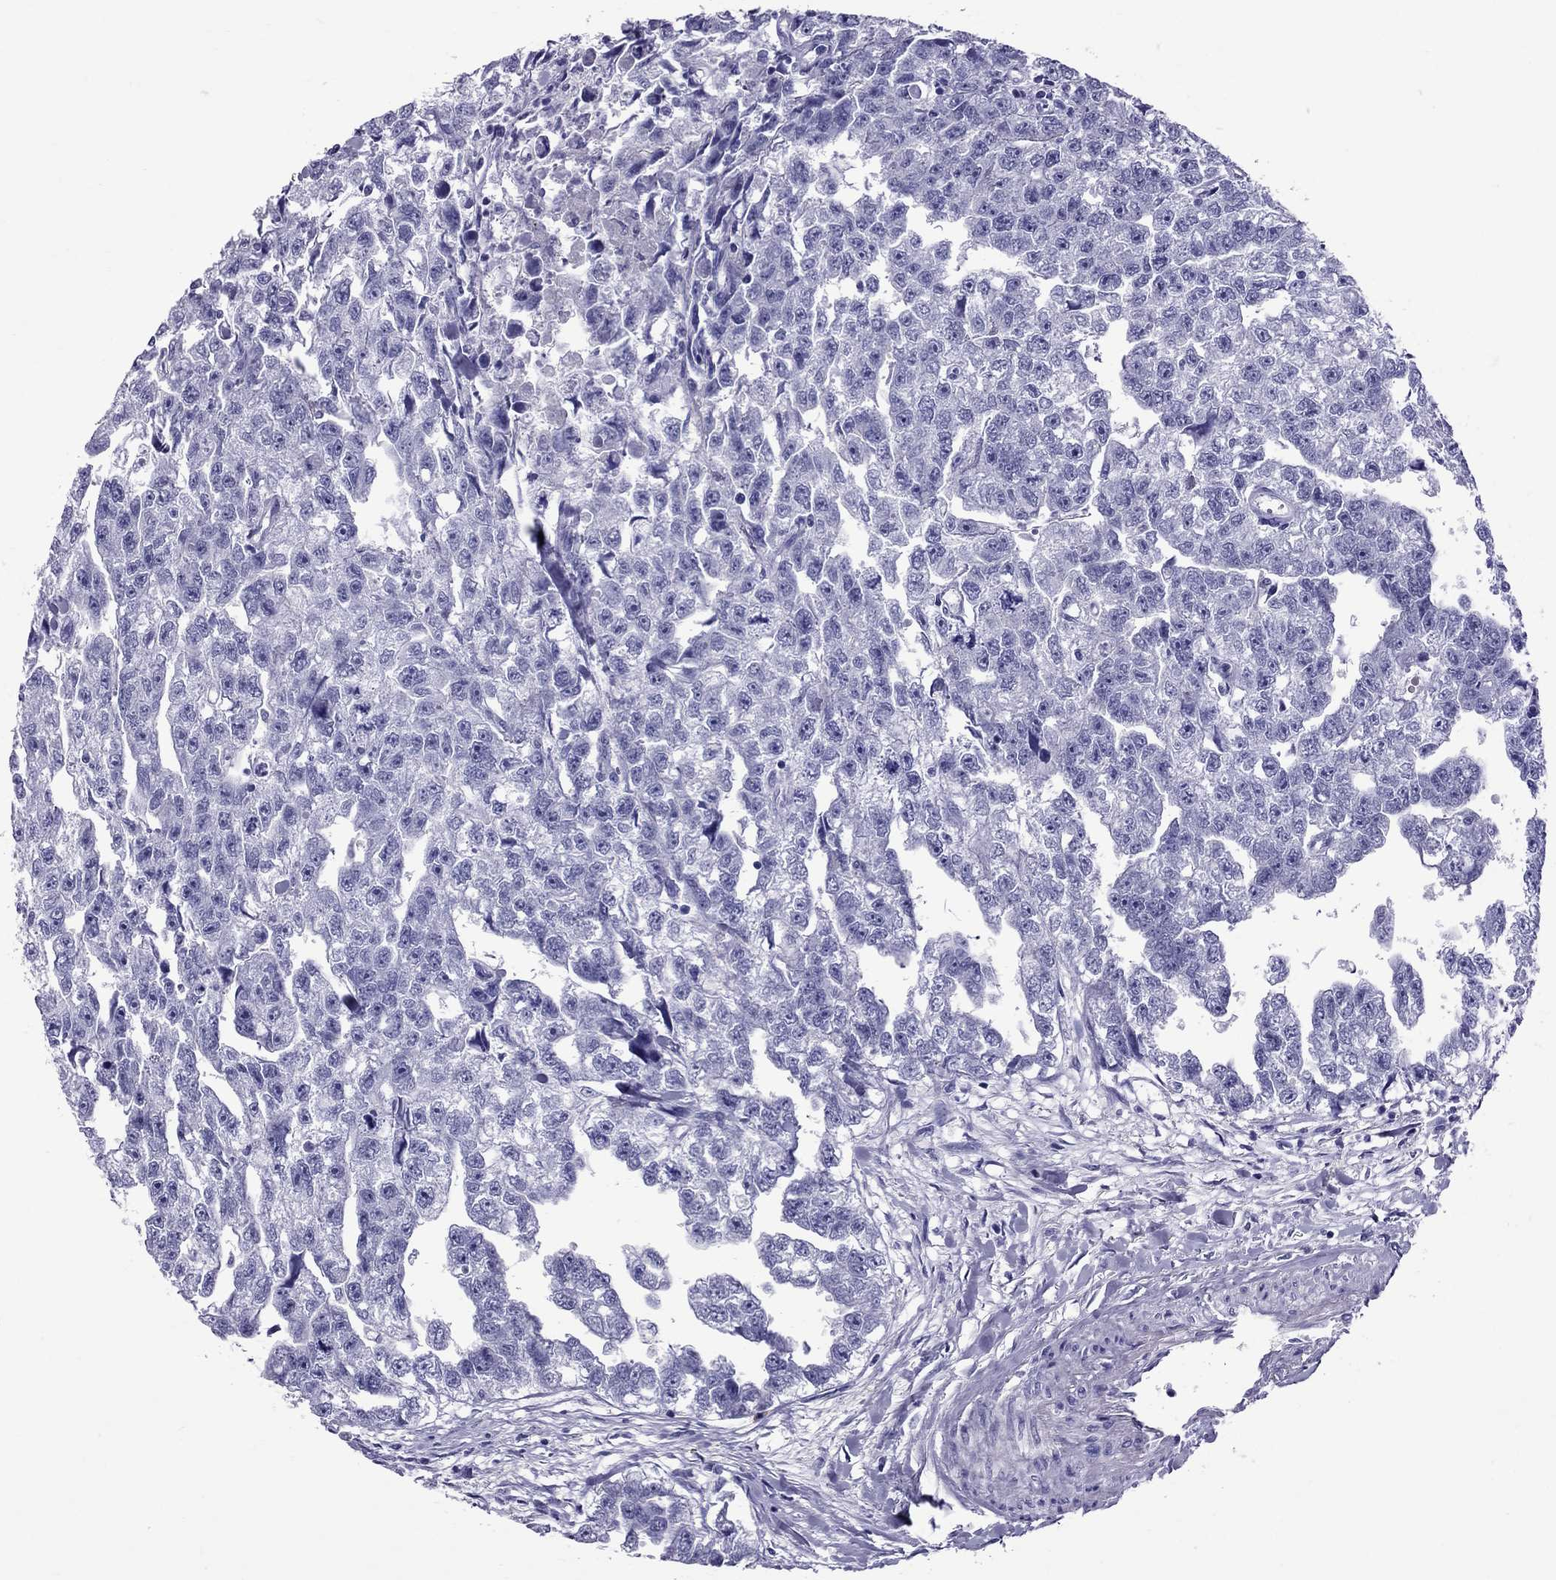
{"staining": {"intensity": "negative", "quantity": "none", "location": "none"}, "tissue": "testis cancer", "cell_type": "Tumor cells", "image_type": "cancer", "snomed": [{"axis": "morphology", "description": "Carcinoma, Embryonal, NOS"}, {"axis": "morphology", "description": "Teratoma, malignant, NOS"}, {"axis": "topography", "description": "Testis"}], "caption": "IHC of human testis cancer reveals no expression in tumor cells.", "gene": "SCART1", "patient": {"sex": "male", "age": 44}}